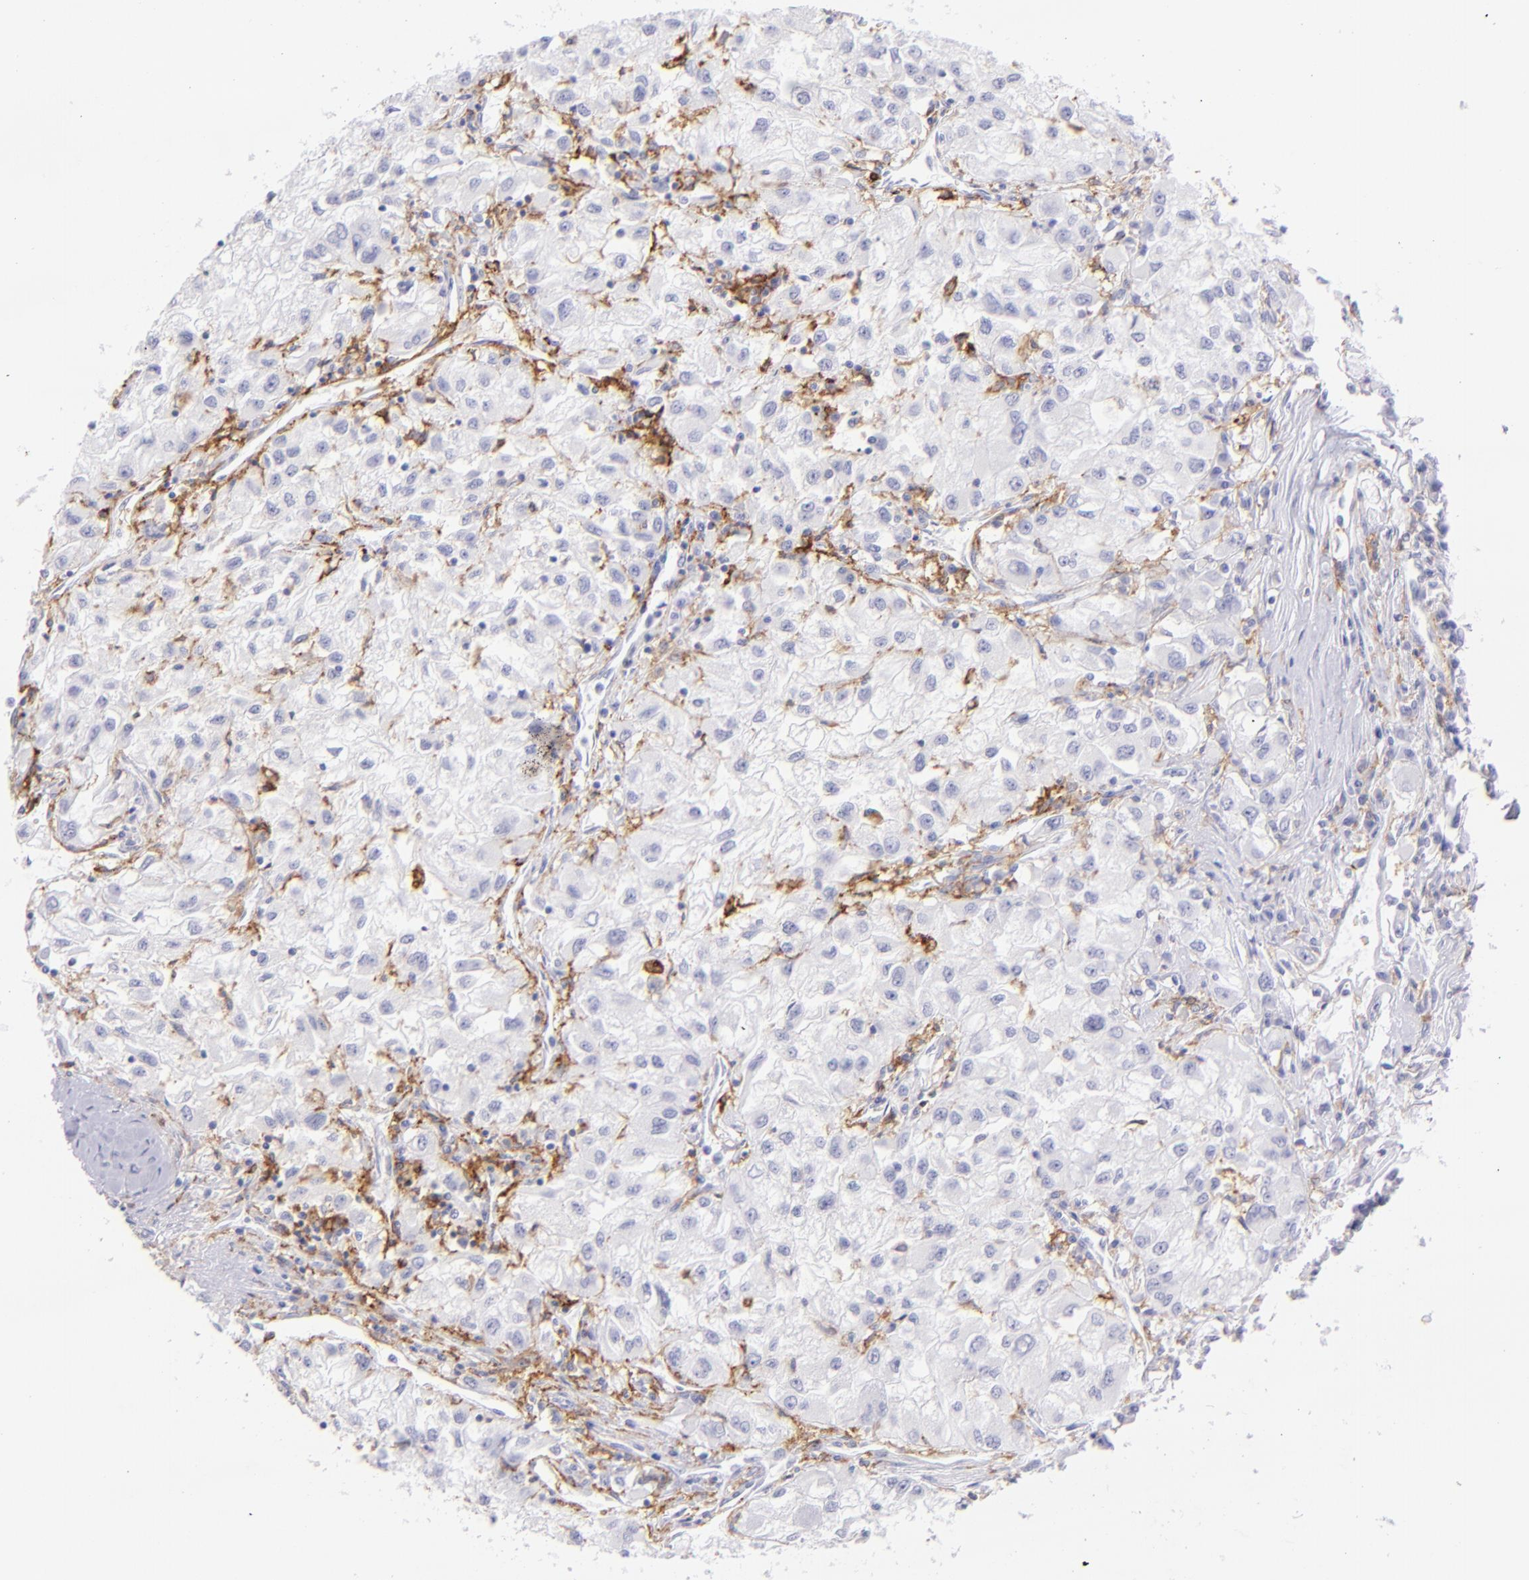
{"staining": {"intensity": "negative", "quantity": "none", "location": "none"}, "tissue": "renal cancer", "cell_type": "Tumor cells", "image_type": "cancer", "snomed": [{"axis": "morphology", "description": "Adenocarcinoma, NOS"}, {"axis": "topography", "description": "Kidney"}], "caption": "The immunohistochemistry (IHC) histopathology image has no significant staining in tumor cells of adenocarcinoma (renal) tissue. Brightfield microscopy of immunohistochemistry stained with DAB (3,3'-diaminobenzidine) (brown) and hematoxylin (blue), captured at high magnification.", "gene": "CD72", "patient": {"sex": "male", "age": 59}}